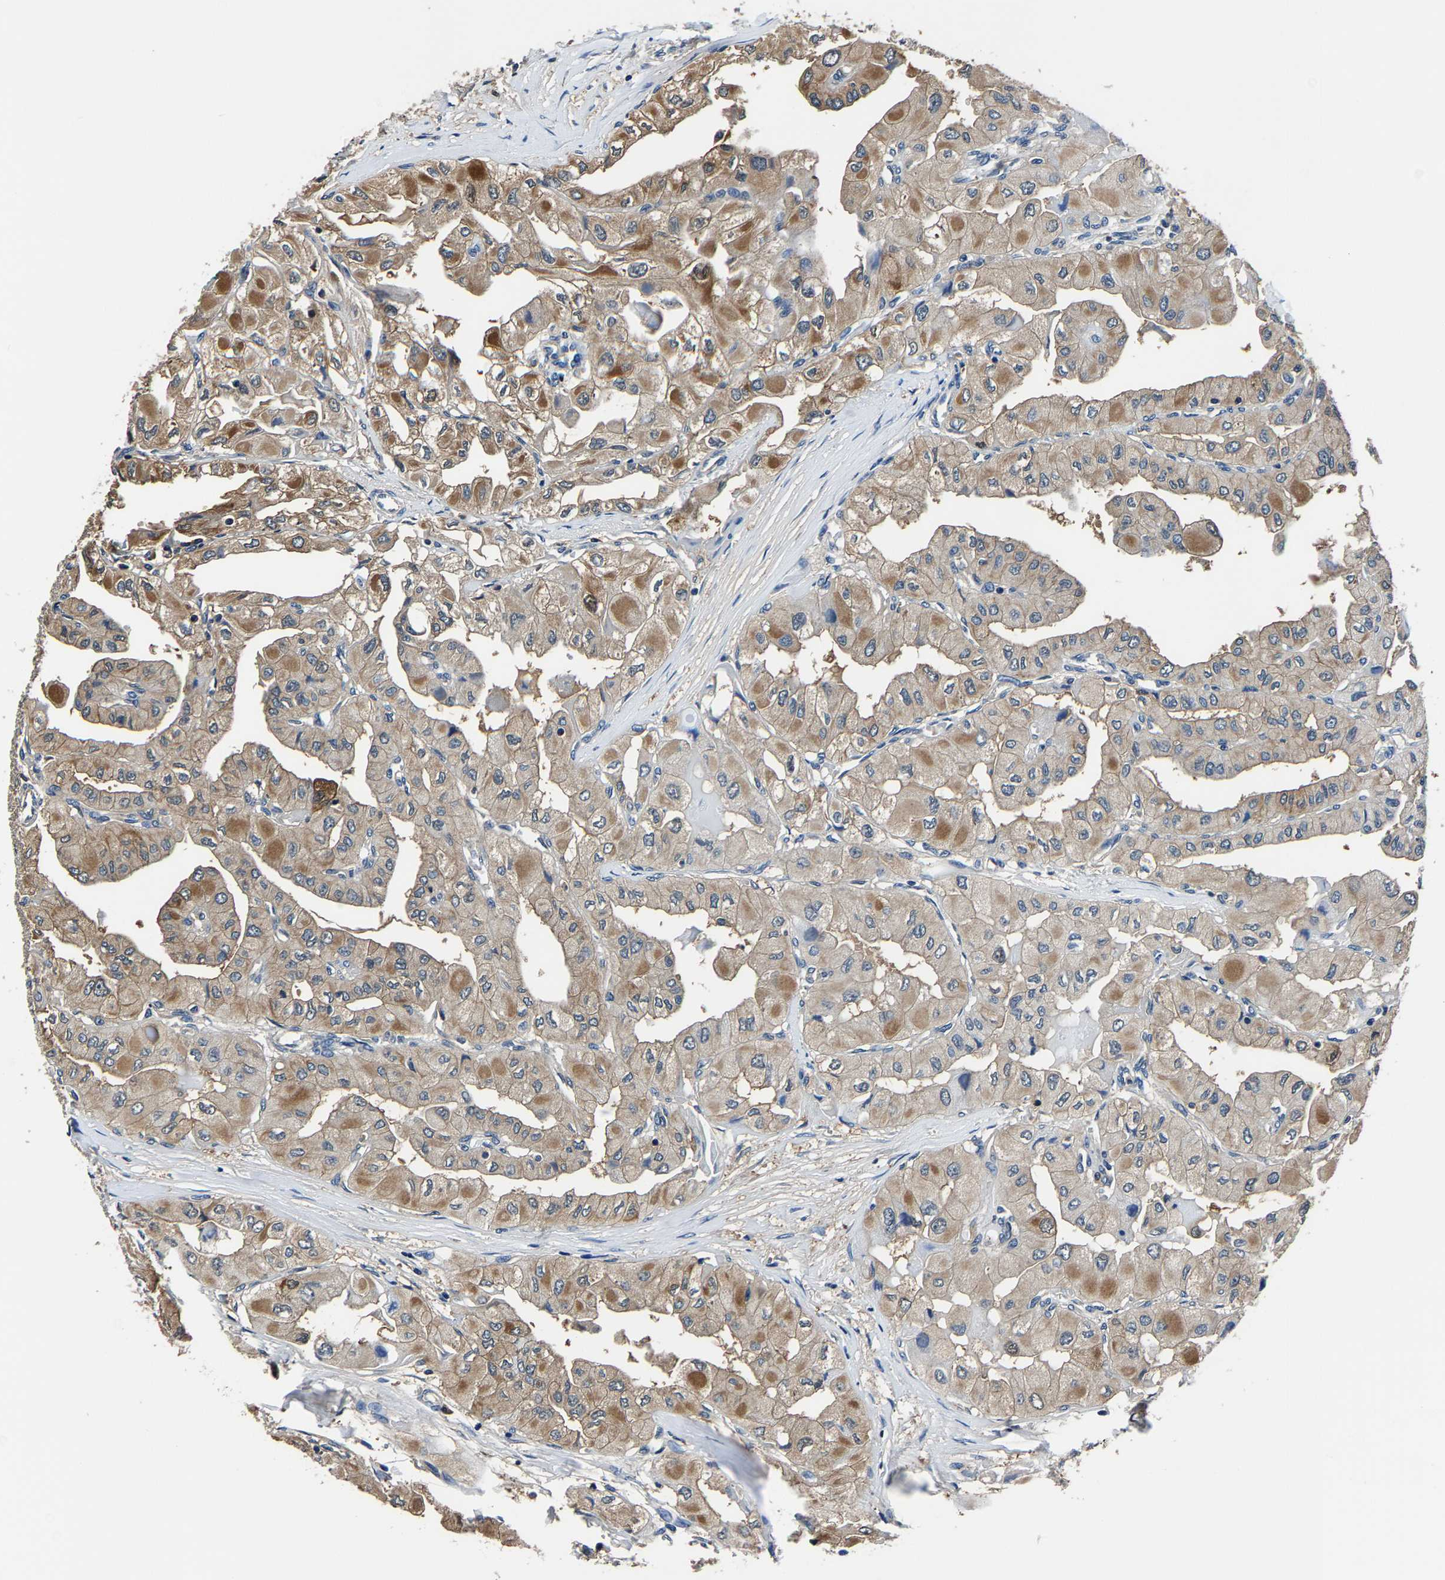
{"staining": {"intensity": "moderate", "quantity": ">75%", "location": "cytoplasmic/membranous"}, "tissue": "thyroid cancer", "cell_type": "Tumor cells", "image_type": "cancer", "snomed": [{"axis": "morphology", "description": "Papillary adenocarcinoma, NOS"}, {"axis": "topography", "description": "Thyroid gland"}], "caption": "Immunohistochemistry (IHC) of human thyroid papillary adenocarcinoma reveals medium levels of moderate cytoplasmic/membranous staining in about >75% of tumor cells.", "gene": "ALDOB", "patient": {"sex": "female", "age": 59}}